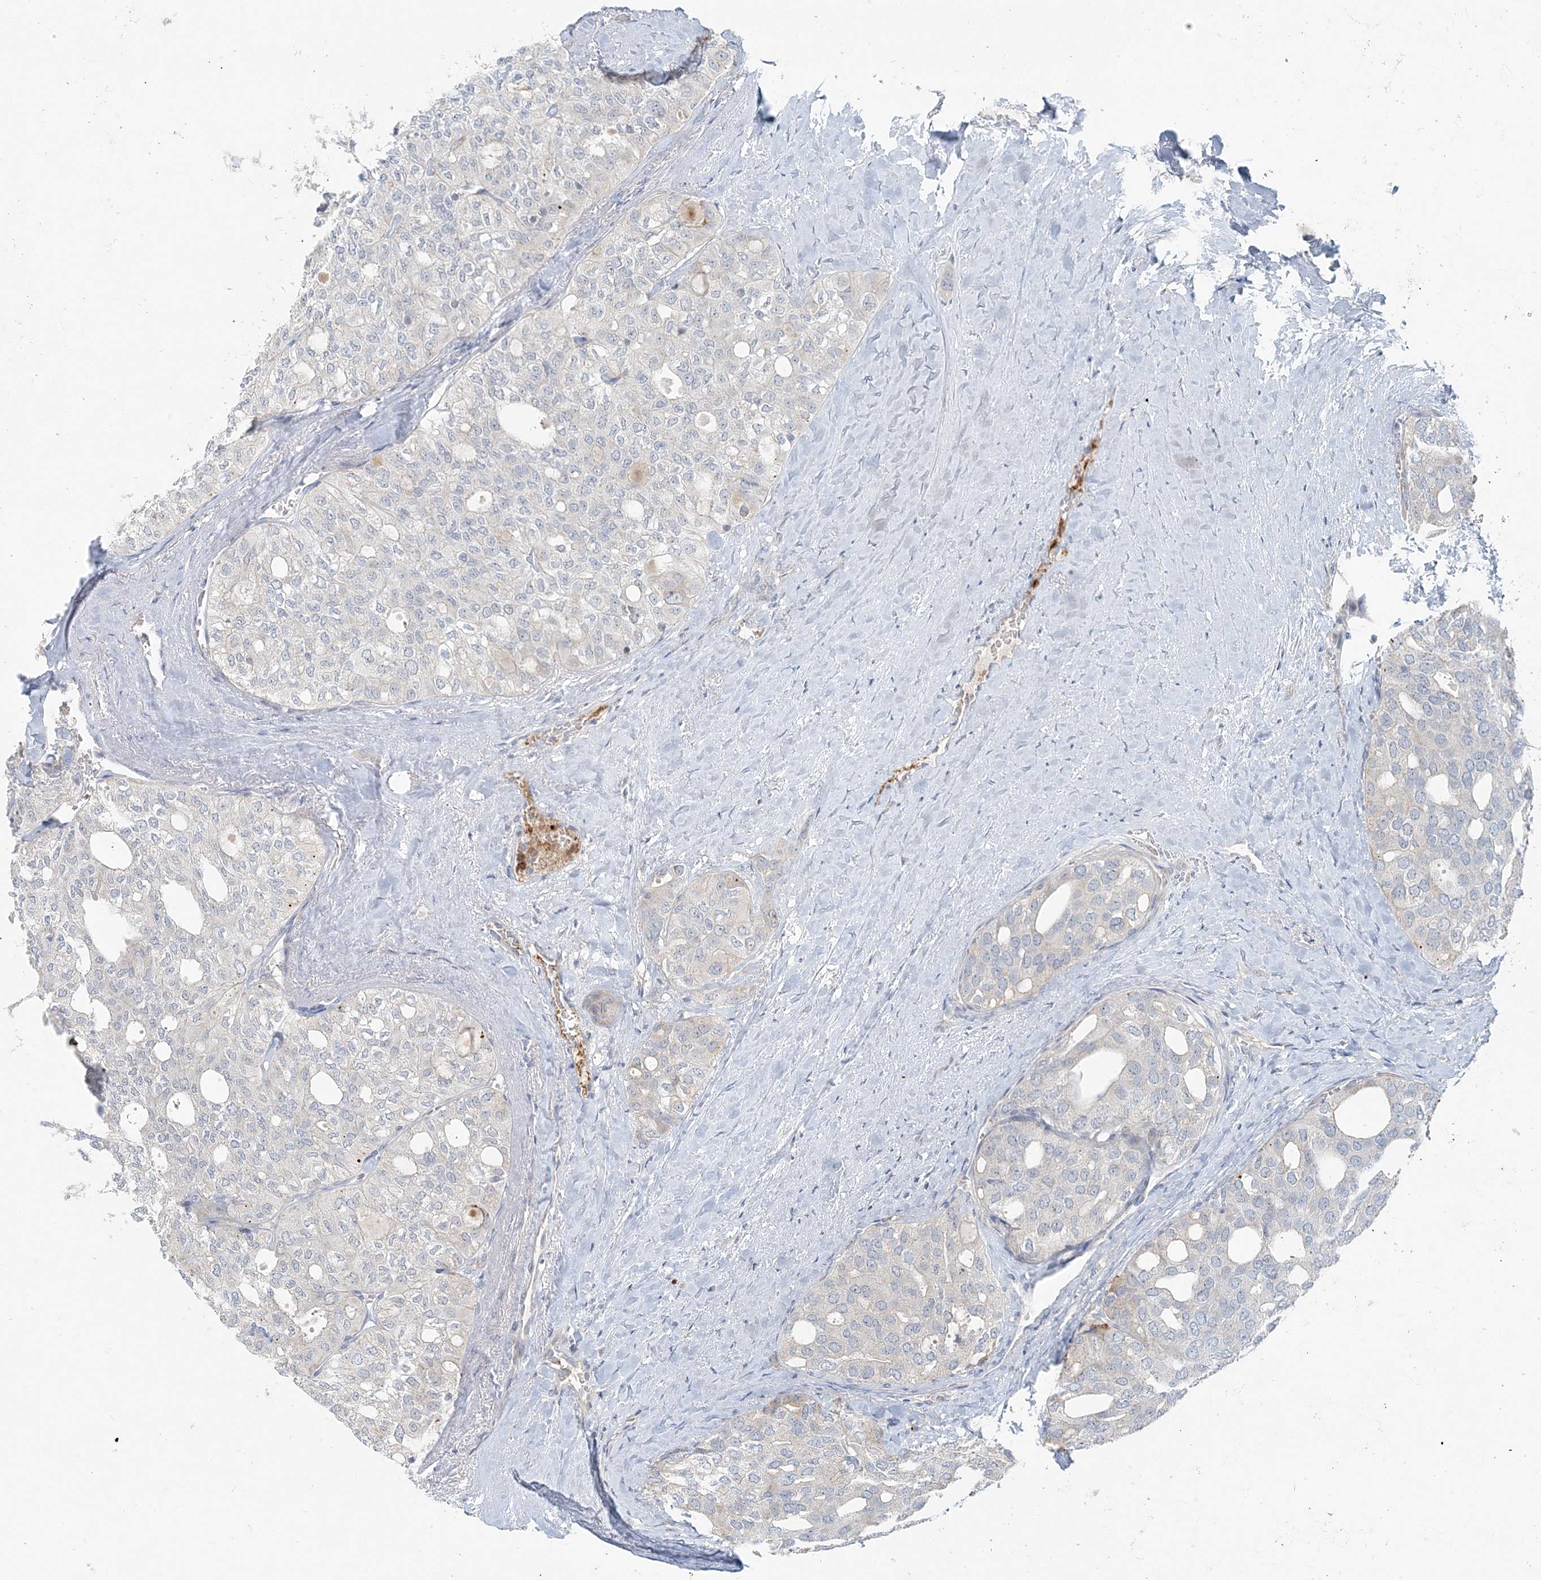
{"staining": {"intensity": "negative", "quantity": "none", "location": "none"}, "tissue": "thyroid cancer", "cell_type": "Tumor cells", "image_type": "cancer", "snomed": [{"axis": "morphology", "description": "Follicular adenoma carcinoma, NOS"}, {"axis": "topography", "description": "Thyroid gland"}], "caption": "Immunohistochemistry photomicrograph of neoplastic tissue: thyroid follicular adenoma carcinoma stained with DAB (3,3'-diaminobenzidine) demonstrates no significant protein expression in tumor cells.", "gene": "NAA11", "patient": {"sex": "male", "age": 75}}